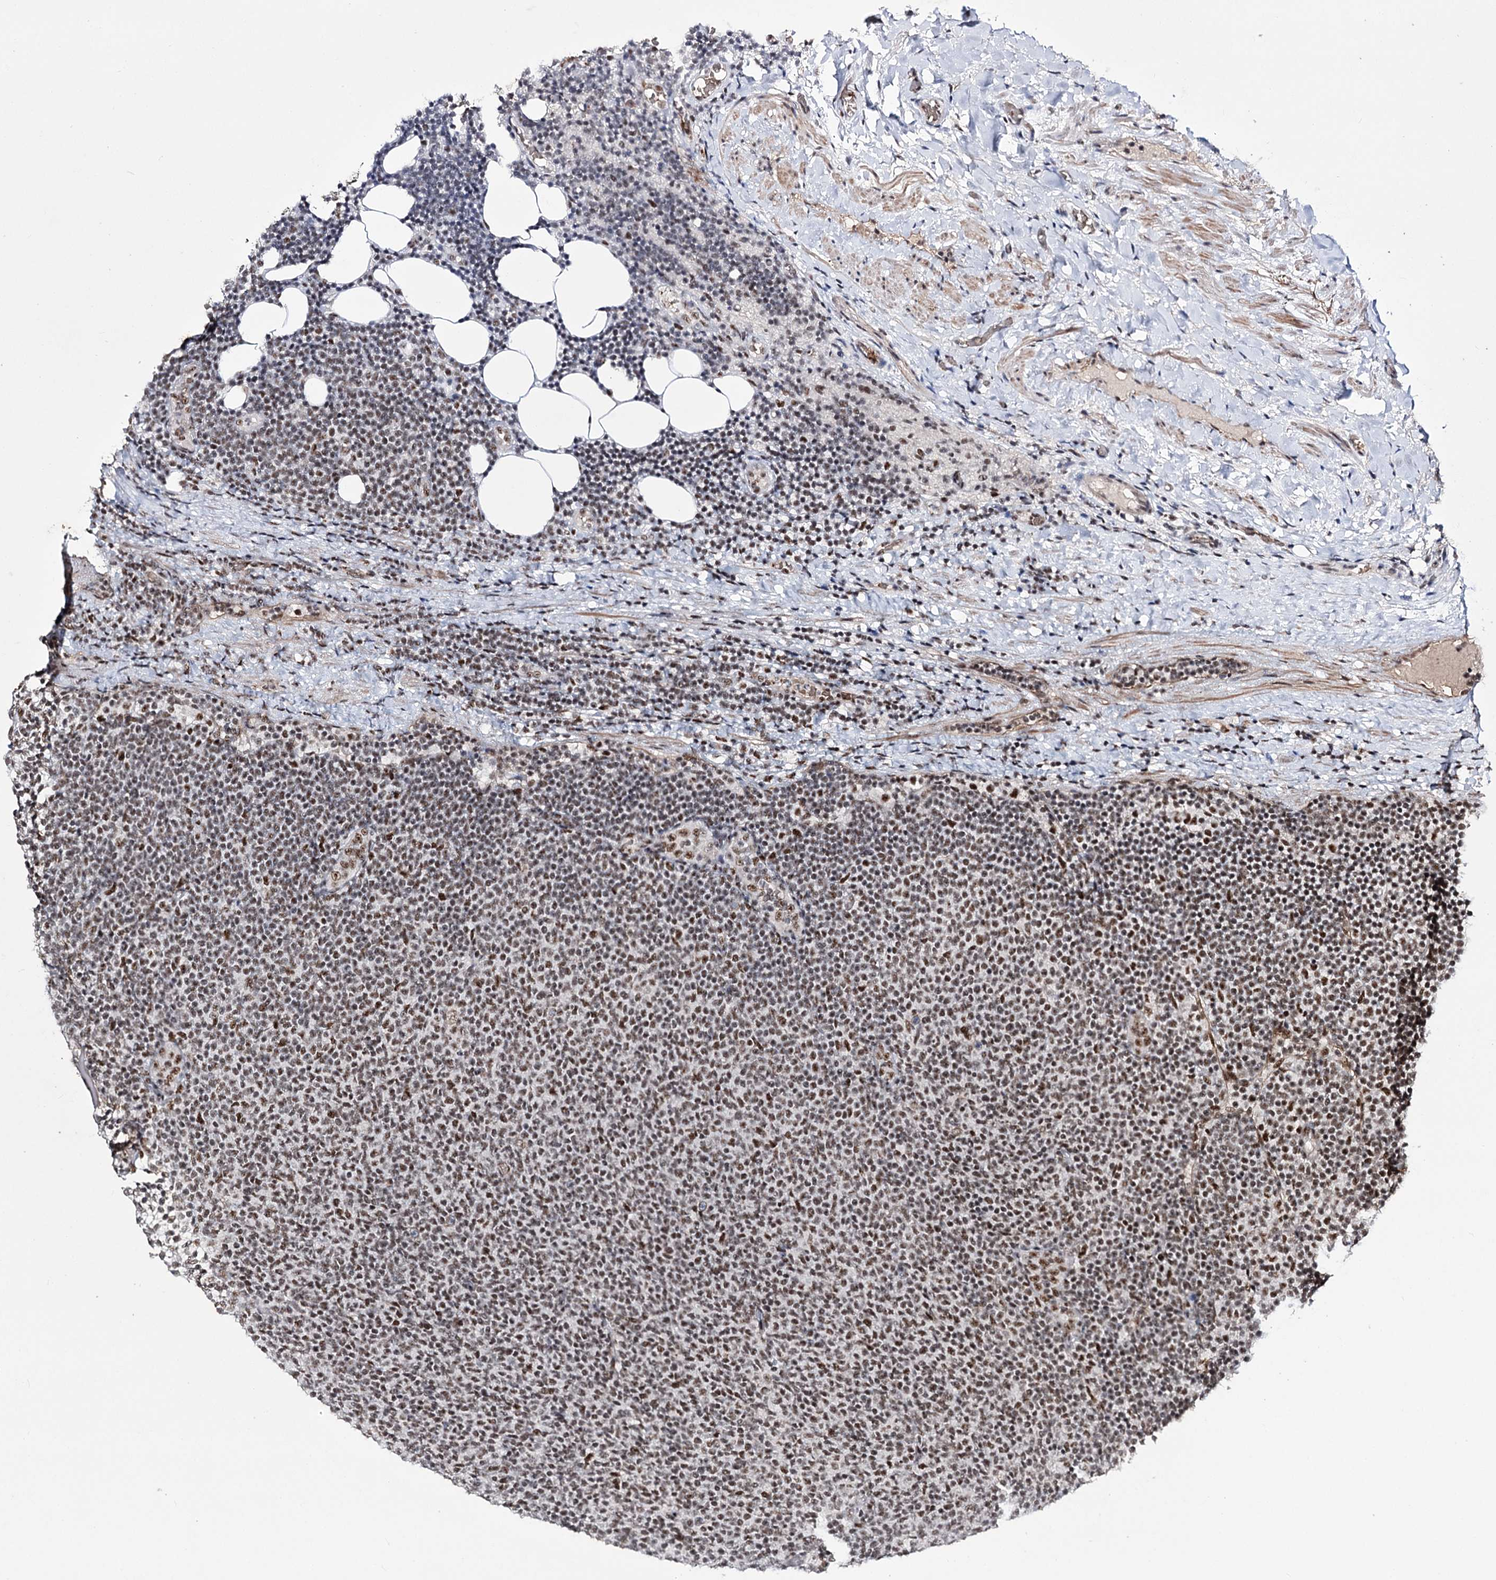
{"staining": {"intensity": "moderate", "quantity": ">75%", "location": "nuclear"}, "tissue": "lymphoma", "cell_type": "Tumor cells", "image_type": "cancer", "snomed": [{"axis": "morphology", "description": "Malignant lymphoma, non-Hodgkin's type, Low grade"}, {"axis": "topography", "description": "Lymph node"}], "caption": "Immunohistochemistry (IHC) histopathology image of human lymphoma stained for a protein (brown), which exhibits medium levels of moderate nuclear staining in about >75% of tumor cells.", "gene": "PRPF40A", "patient": {"sex": "male", "age": 66}}